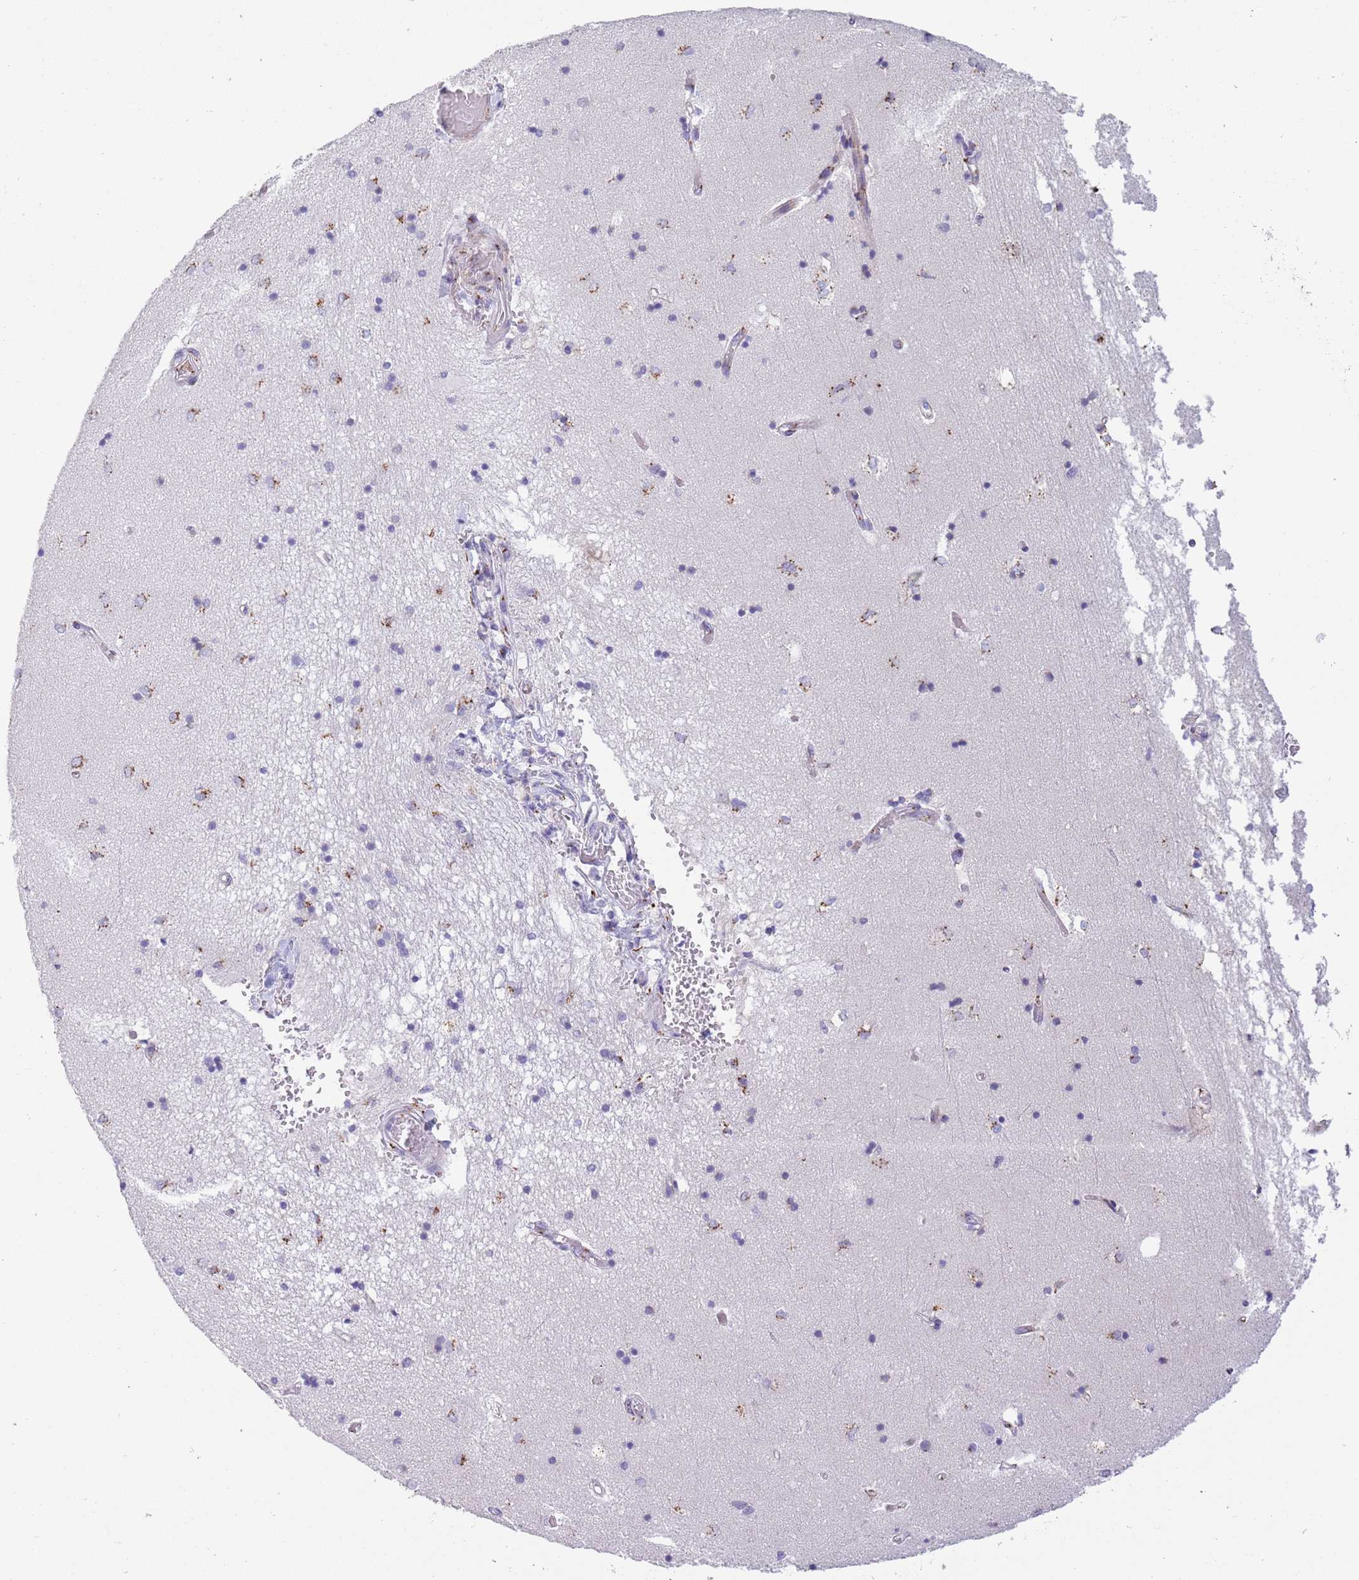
{"staining": {"intensity": "moderate", "quantity": "25%-75%", "location": "cytoplasmic/membranous"}, "tissue": "hippocampus", "cell_type": "Glial cells", "image_type": "normal", "snomed": [{"axis": "morphology", "description": "Normal tissue, NOS"}, {"axis": "topography", "description": "Hippocampus"}], "caption": "IHC (DAB) staining of unremarkable hippocampus exhibits moderate cytoplasmic/membranous protein staining in approximately 25%-75% of glial cells.", "gene": "C20orf96", "patient": {"sex": "male", "age": 45}}